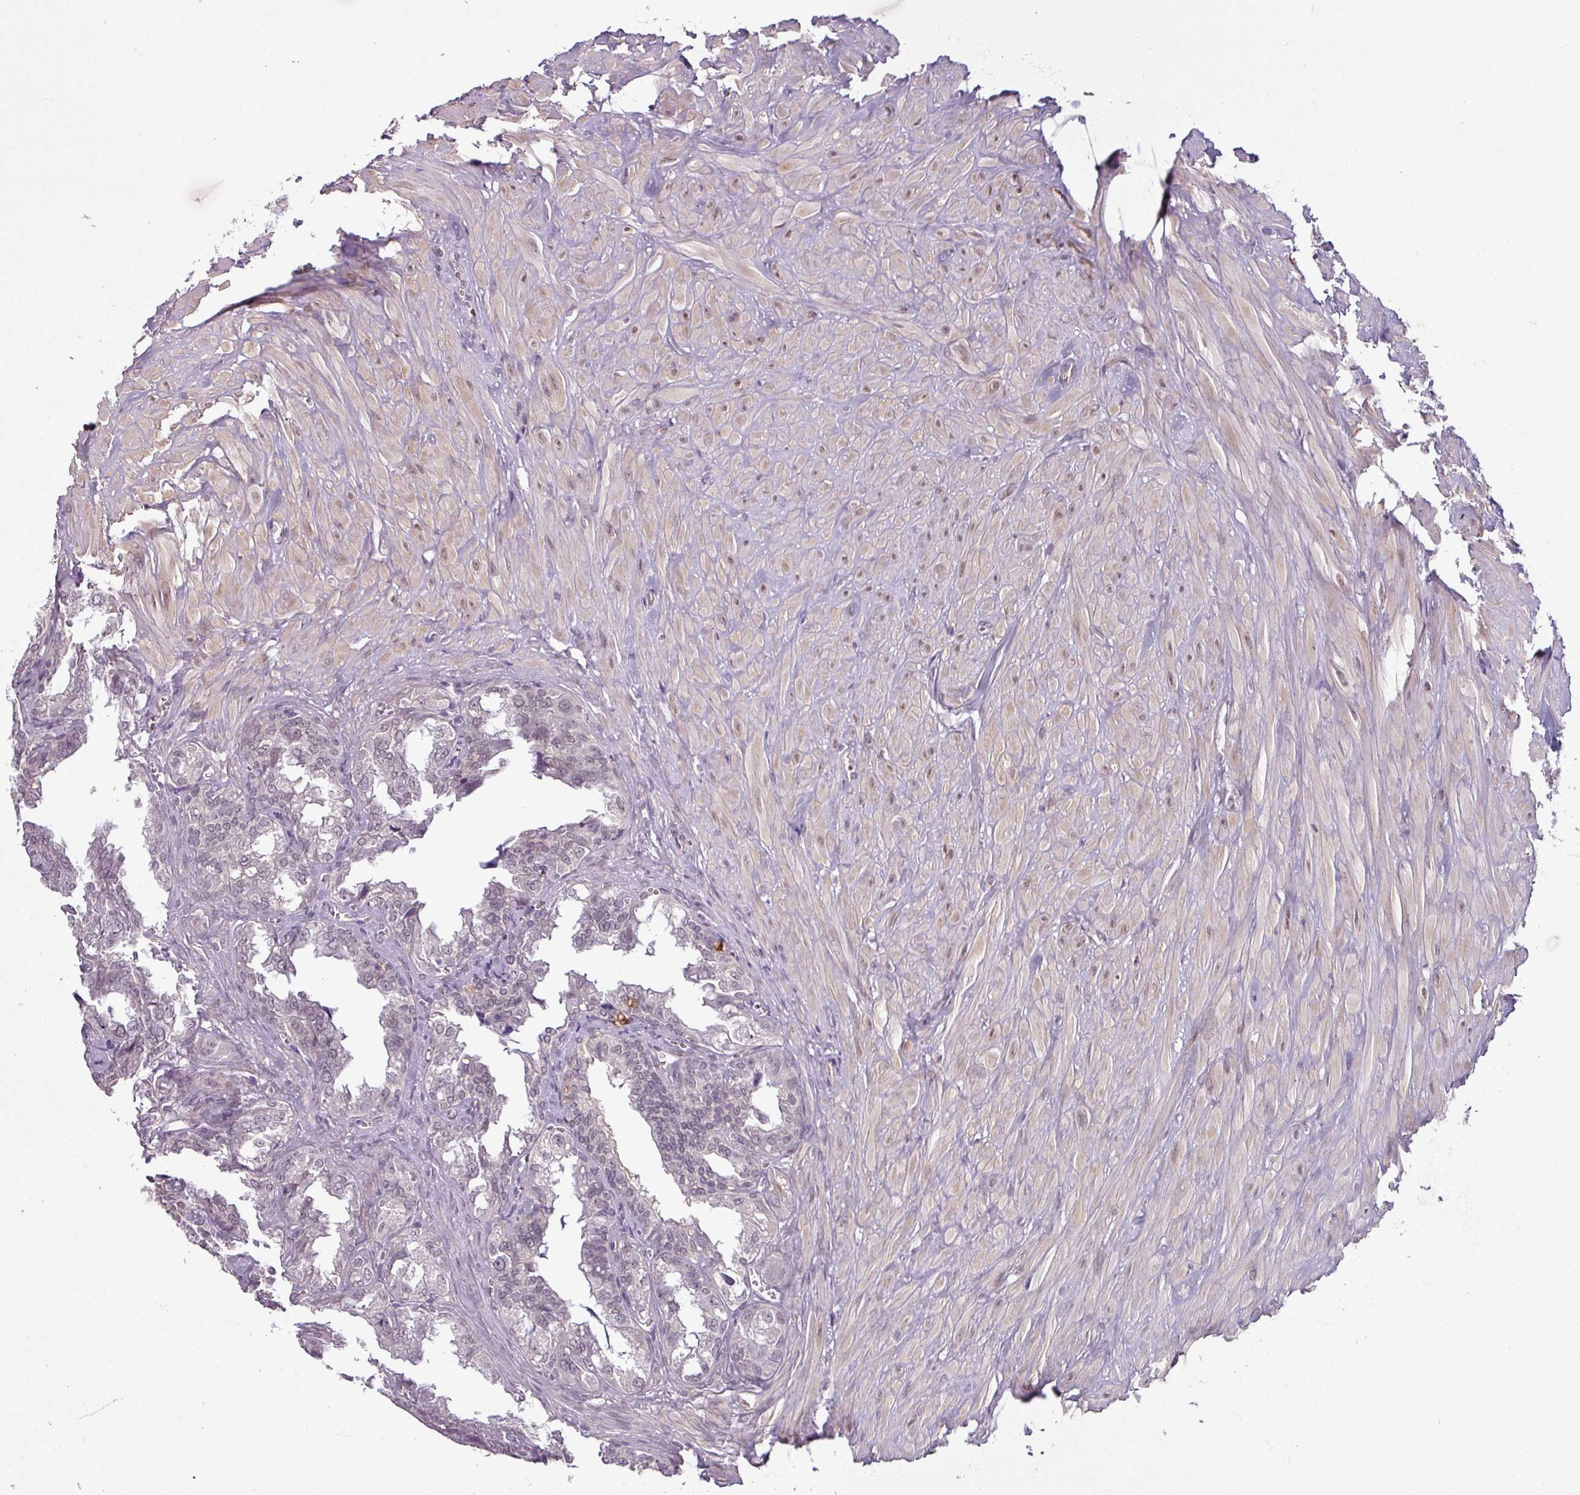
{"staining": {"intensity": "weak", "quantity": "25%-75%", "location": "nuclear"}, "tissue": "seminal vesicle", "cell_type": "Glandular cells", "image_type": "normal", "snomed": [{"axis": "morphology", "description": "Normal tissue, NOS"}, {"axis": "topography", "description": "Seminal veicle"}], "caption": "Seminal vesicle stained with DAB (3,3'-diaminobenzidine) immunohistochemistry (IHC) shows low levels of weak nuclear positivity in approximately 25%-75% of glandular cells. The staining was performed using DAB to visualize the protein expression in brown, while the nuclei were stained in blue with hematoxylin (Magnification: 20x).", "gene": "UVSSA", "patient": {"sex": "male", "age": 67}}